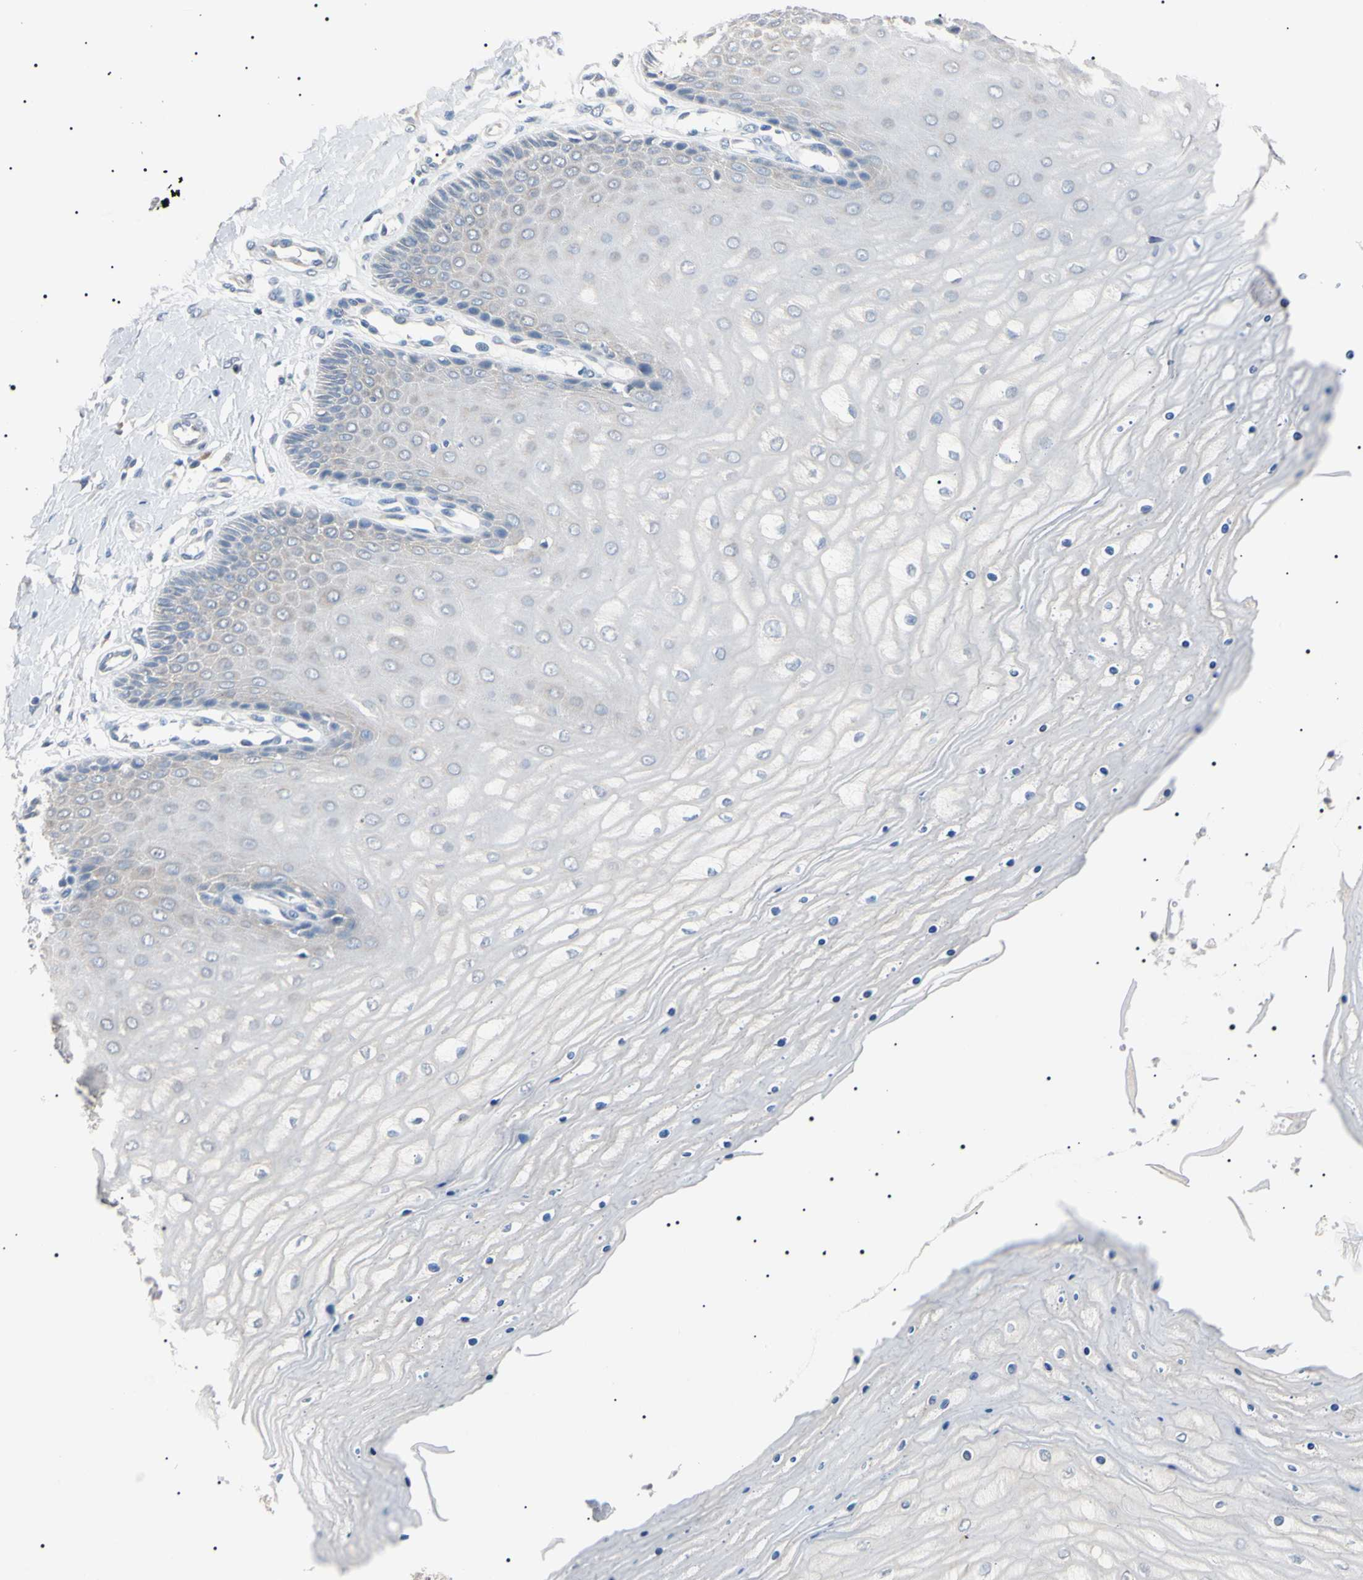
{"staining": {"intensity": "negative", "quantity": "none", "location": "none"}, "tissue": "cervix", "cell_type": "Glandular cells", "image_type": "normal", "snomed": [{"axis": "morphology", "description": "Normal tissue, NOS"}, {"axis": "topography", "description": "Cervix"}], "caption": "The histopathology image displays no staining of glandular cells in unremarkable cervix.", "gene": "CGB3", "patient": {"sex": "female", "age": 55}}